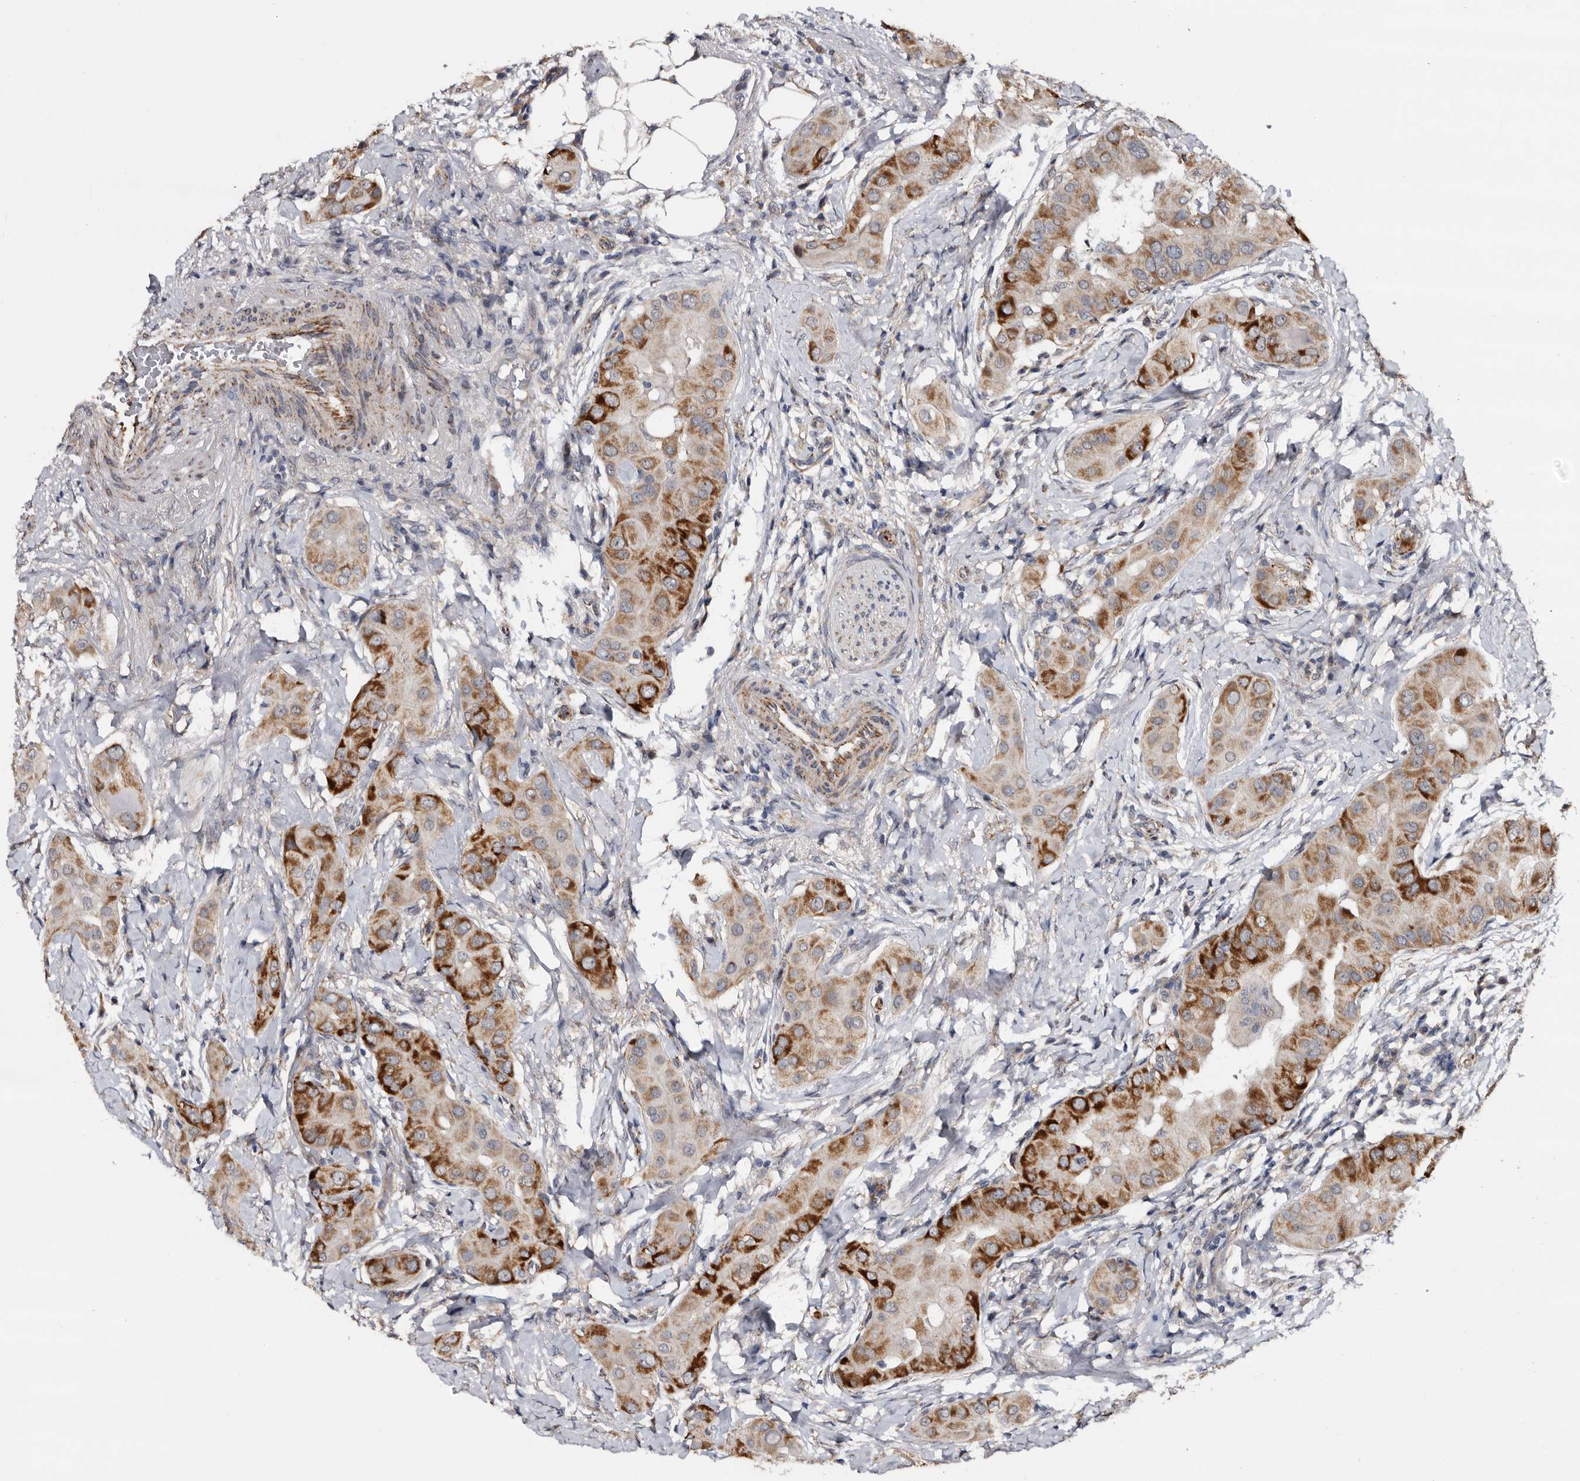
{"staining": {"intensity": "strong", "quantity": ">75%", "location": "cytoplasmic/membranous"}, "tissue": "thyroid cancer", "cell_type": "Tumor cells", "image_type": "cancer", "snomed": [{"axis": "morphology", "description": "Papillary adenocarcinoma, NOS"}, {"axis": "topography", "description": "Thyroid gland"}], "caption": "Approximately >75% of tumor cells in human papillary adenocarcinoma (thyroid) exhibit strong cytoplasmic/membranous protein positivity as visualized by brown immunohistochemical staining.", "gene": "ARMCX2", "patient": {"sex": "male", "age": 33}}